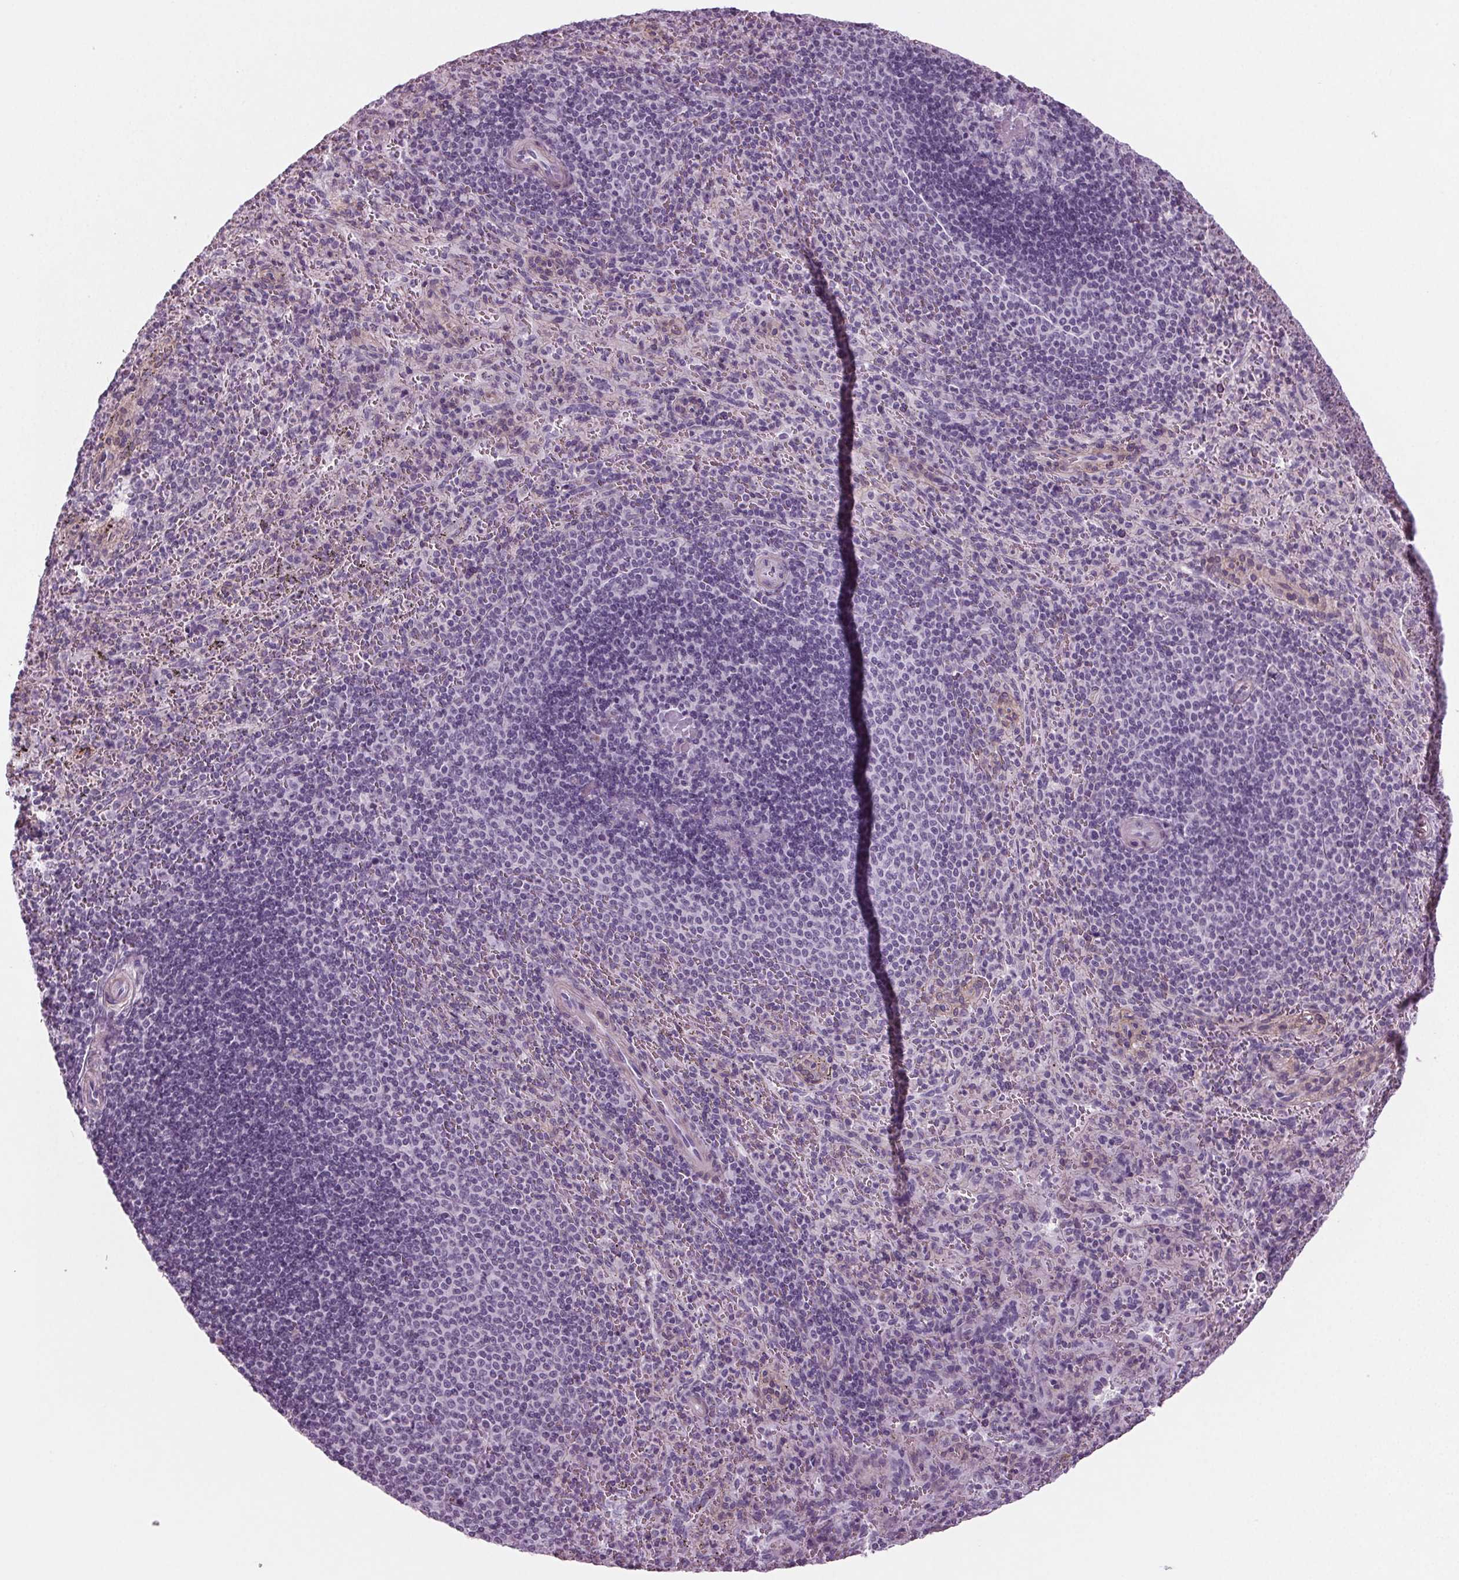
{"staining": {"intensity": "negative", "quantity": "none", "location": "none"}, "tissue": "spleen", "cell_type": "Cells in red pulp", "image_type": "normal", "snomed": [{"axis": "morphology", "description": "Normal tissue, NOS"}, {"axis": "topography", "description": "Spleen"}], "caption": "Histopathology image shows no protein expression in cells in red pulp of benign spleen.", "gene": "BHLHE22", "patient": {"sex": "male", "age": 57}}